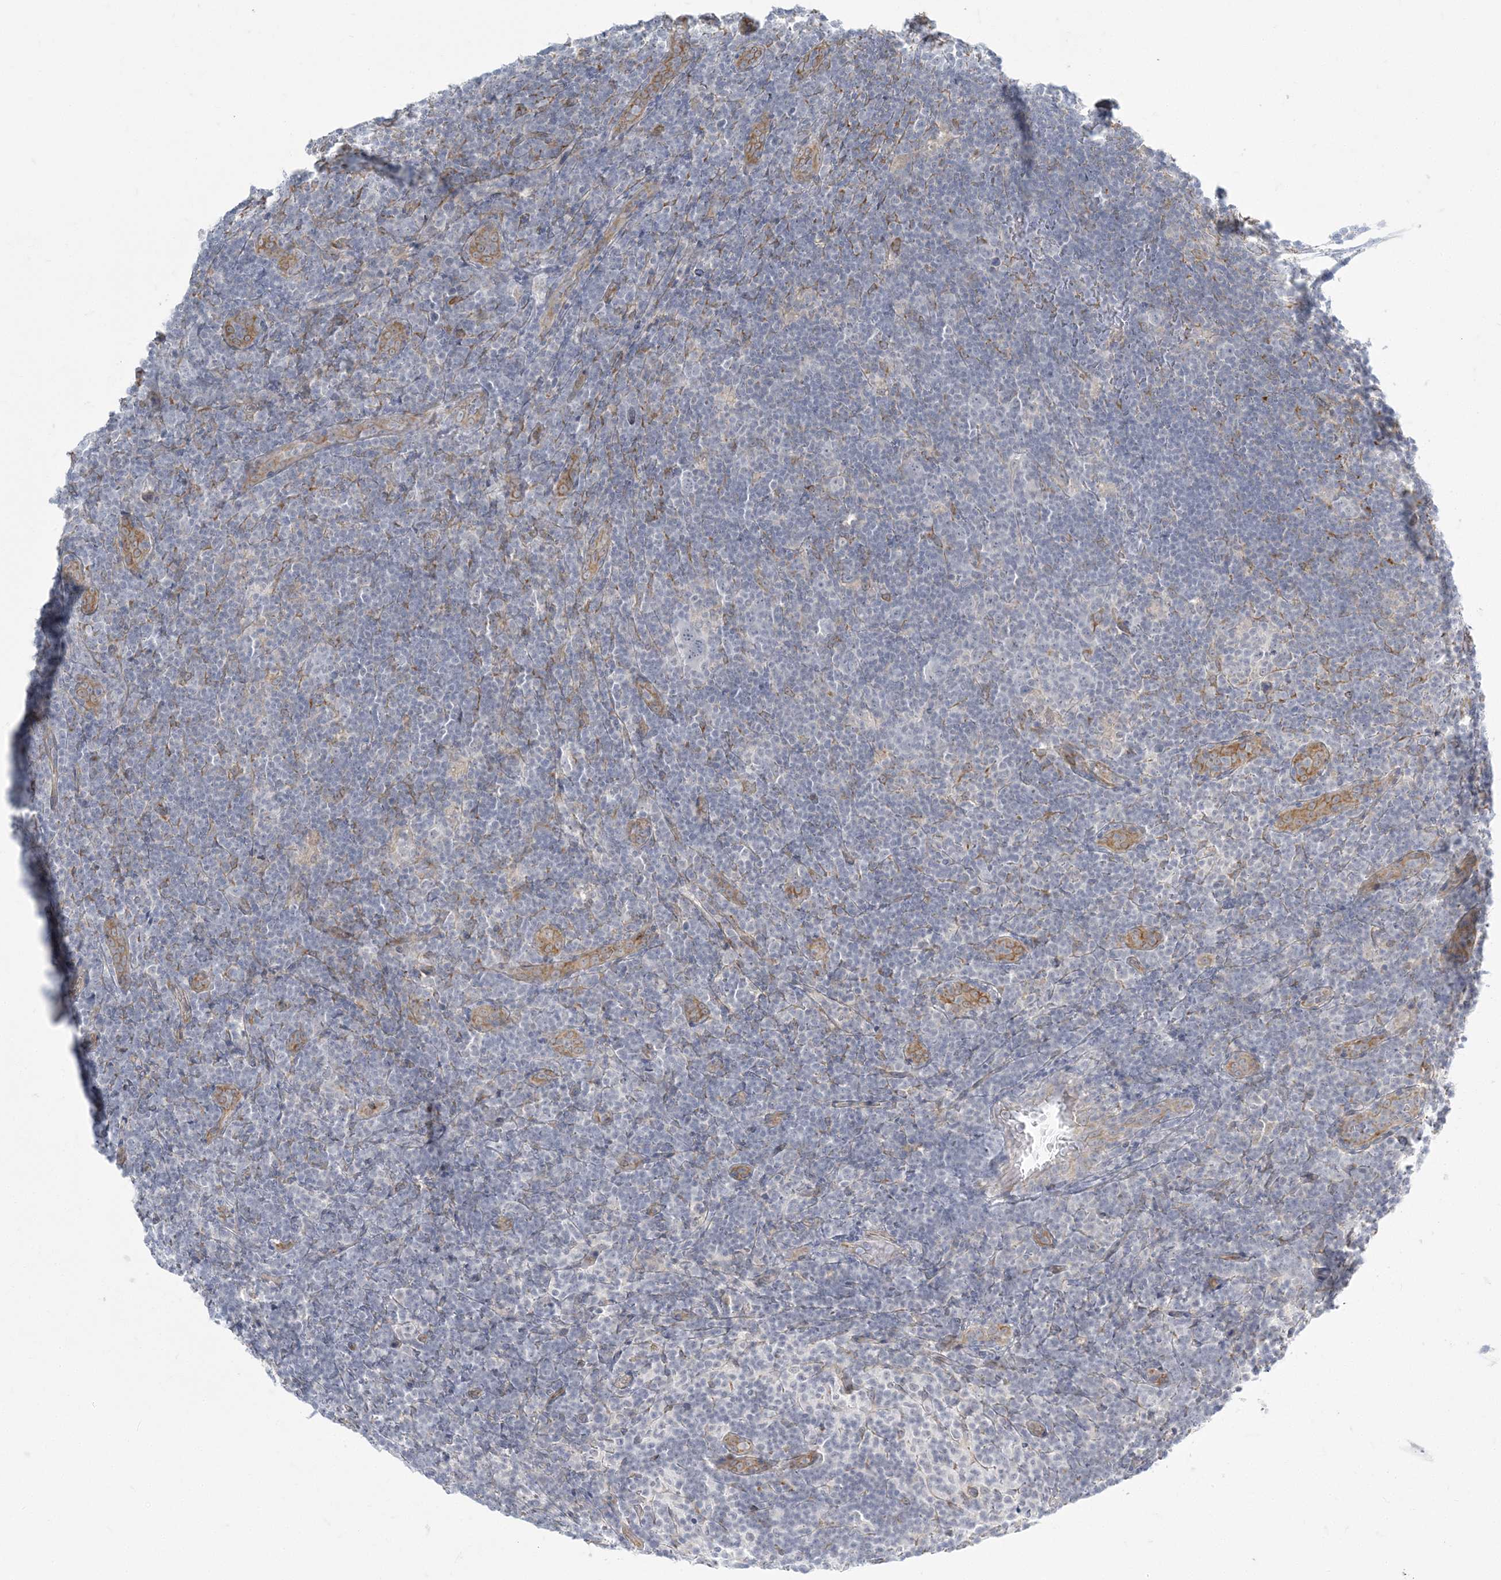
{"staining": {"intensity": "negative", "quantity": "none", "location": "none"}, "tissue": "lymphoma", "cell_type": "Tumor cells", "image_type": "cancer", "snomed": [{"axis": "morphology", "description": "Hodgkin's disease, NOS"}, {"axis": "topography", "description": "Lymph node"}], "caption": "Immunohistochemistry image of human Hodgkin's disease stained for a protein (brown), which displays no staining in tumor cells.", "gene": "ZC3H6", "patient": {"sex": "female", "age": 57}}